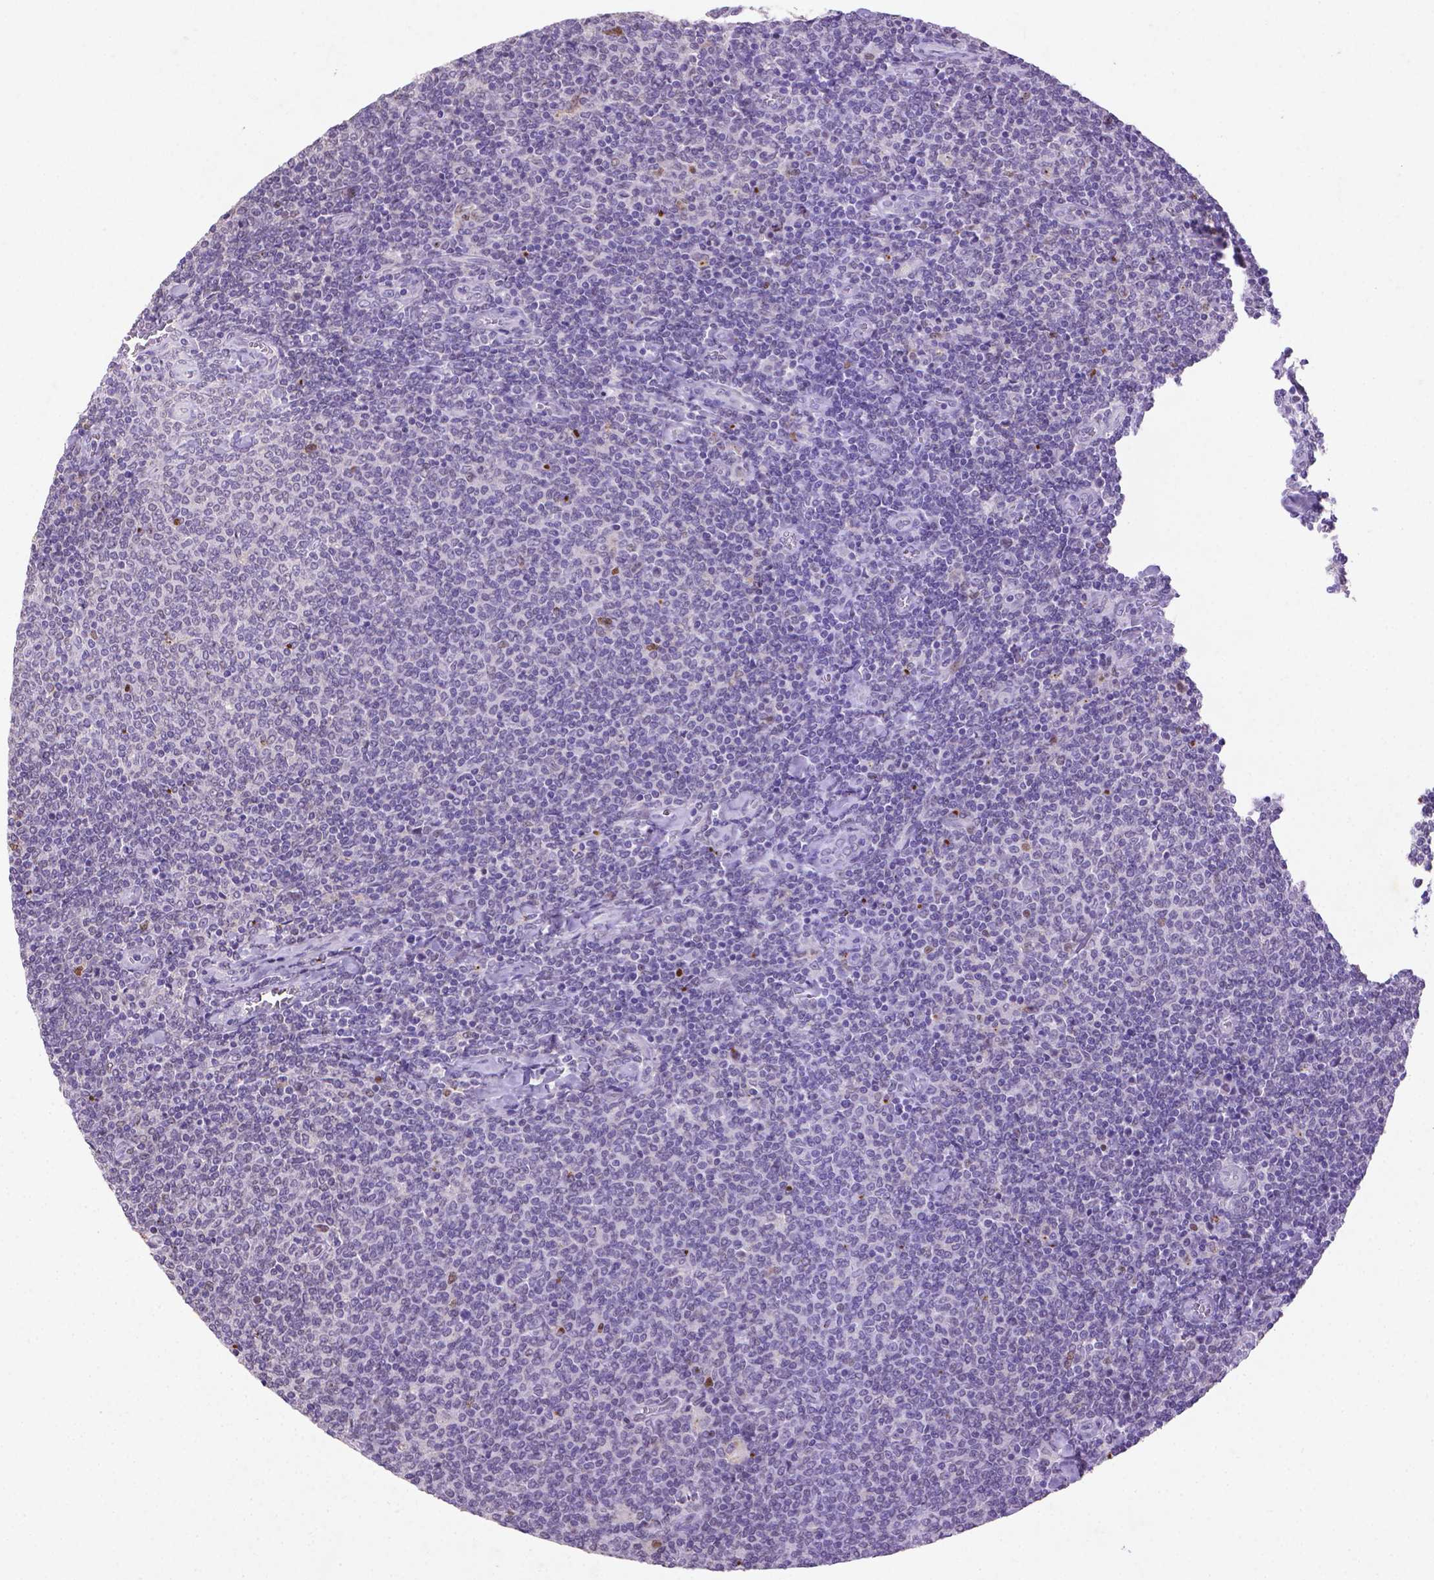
{"staining": {"intensity": "negative", "quantity": "none", "location": "none"}, "tissue": "lymphoma", "cell_type": "Tumor cells", "image_type": "cancer", "snomed": [{"axis": "morphology", "description": "Malignant lymphoma, non-Hodgkin's type, Low grade"}, {"axis": "topography", "description": "Lymph node"}], "caption": "The photomicrograph displays no staining of tumor cells in low-grade malignant lymphoma, non-Hodgkin's type. Nuclei are stained in blue.", "gene": "CDKN1A", "patient": {"sex": "male", "age": 52}}